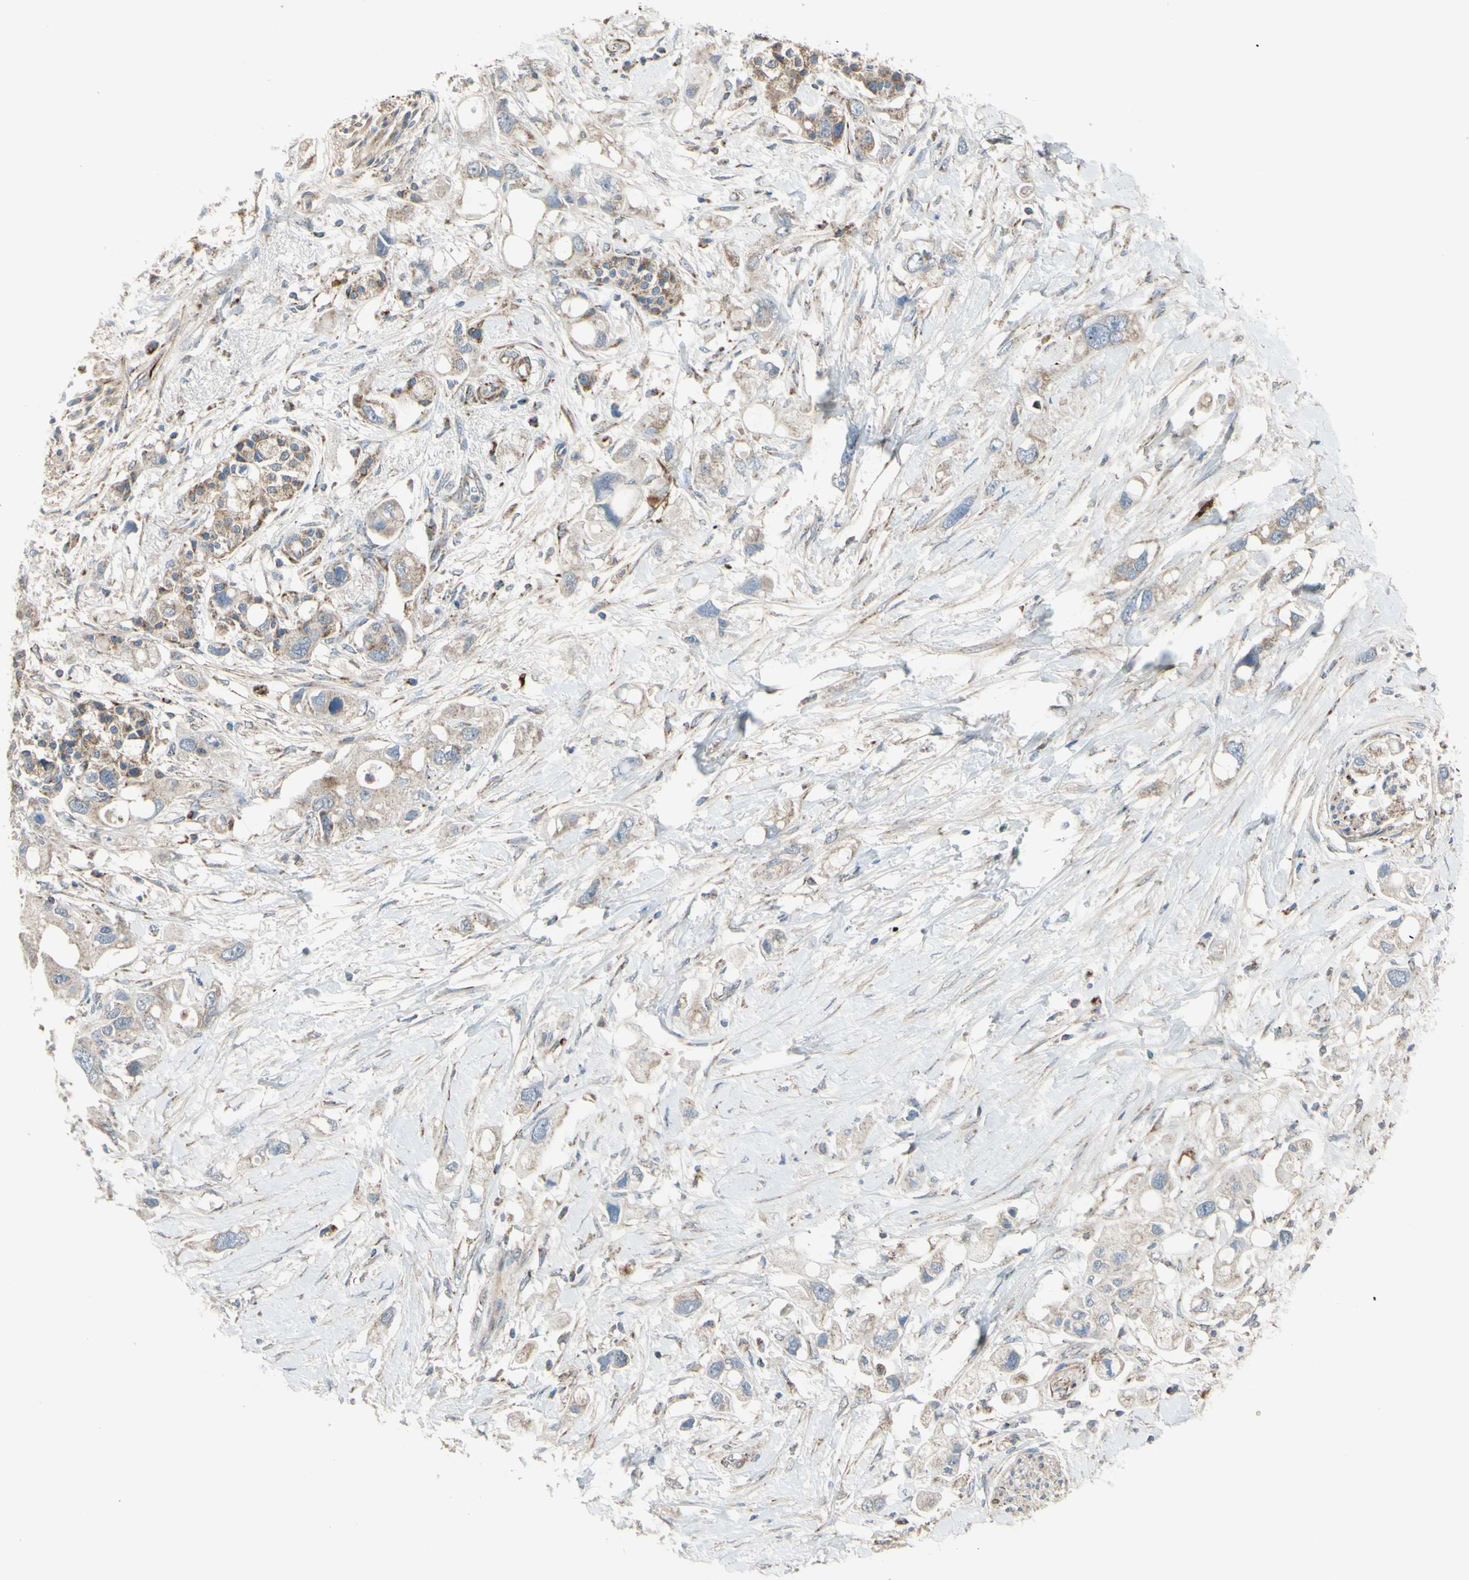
{"staining": {"intensity": "weak", "quantity": "25%-75%", "location": "cytoplasmic/membranous"}, "tissue": "pancreatic cancer", "cell_type": "Tumor cells", "image_type": "cancer", "snomed": [{"axis": "morphology", "description": "Adenocarcinoma, NOS"}, {"axis": "topography", "description": "Pancreas"}], "caption": "Protein staining demonstrates weak cytoplasmic/membranous expression in about 25%-75% of tumor cells in pancreatic adenocarcinoma.", "gene": "FAM171B", "patient": {"sex": "female", "age": 56}}